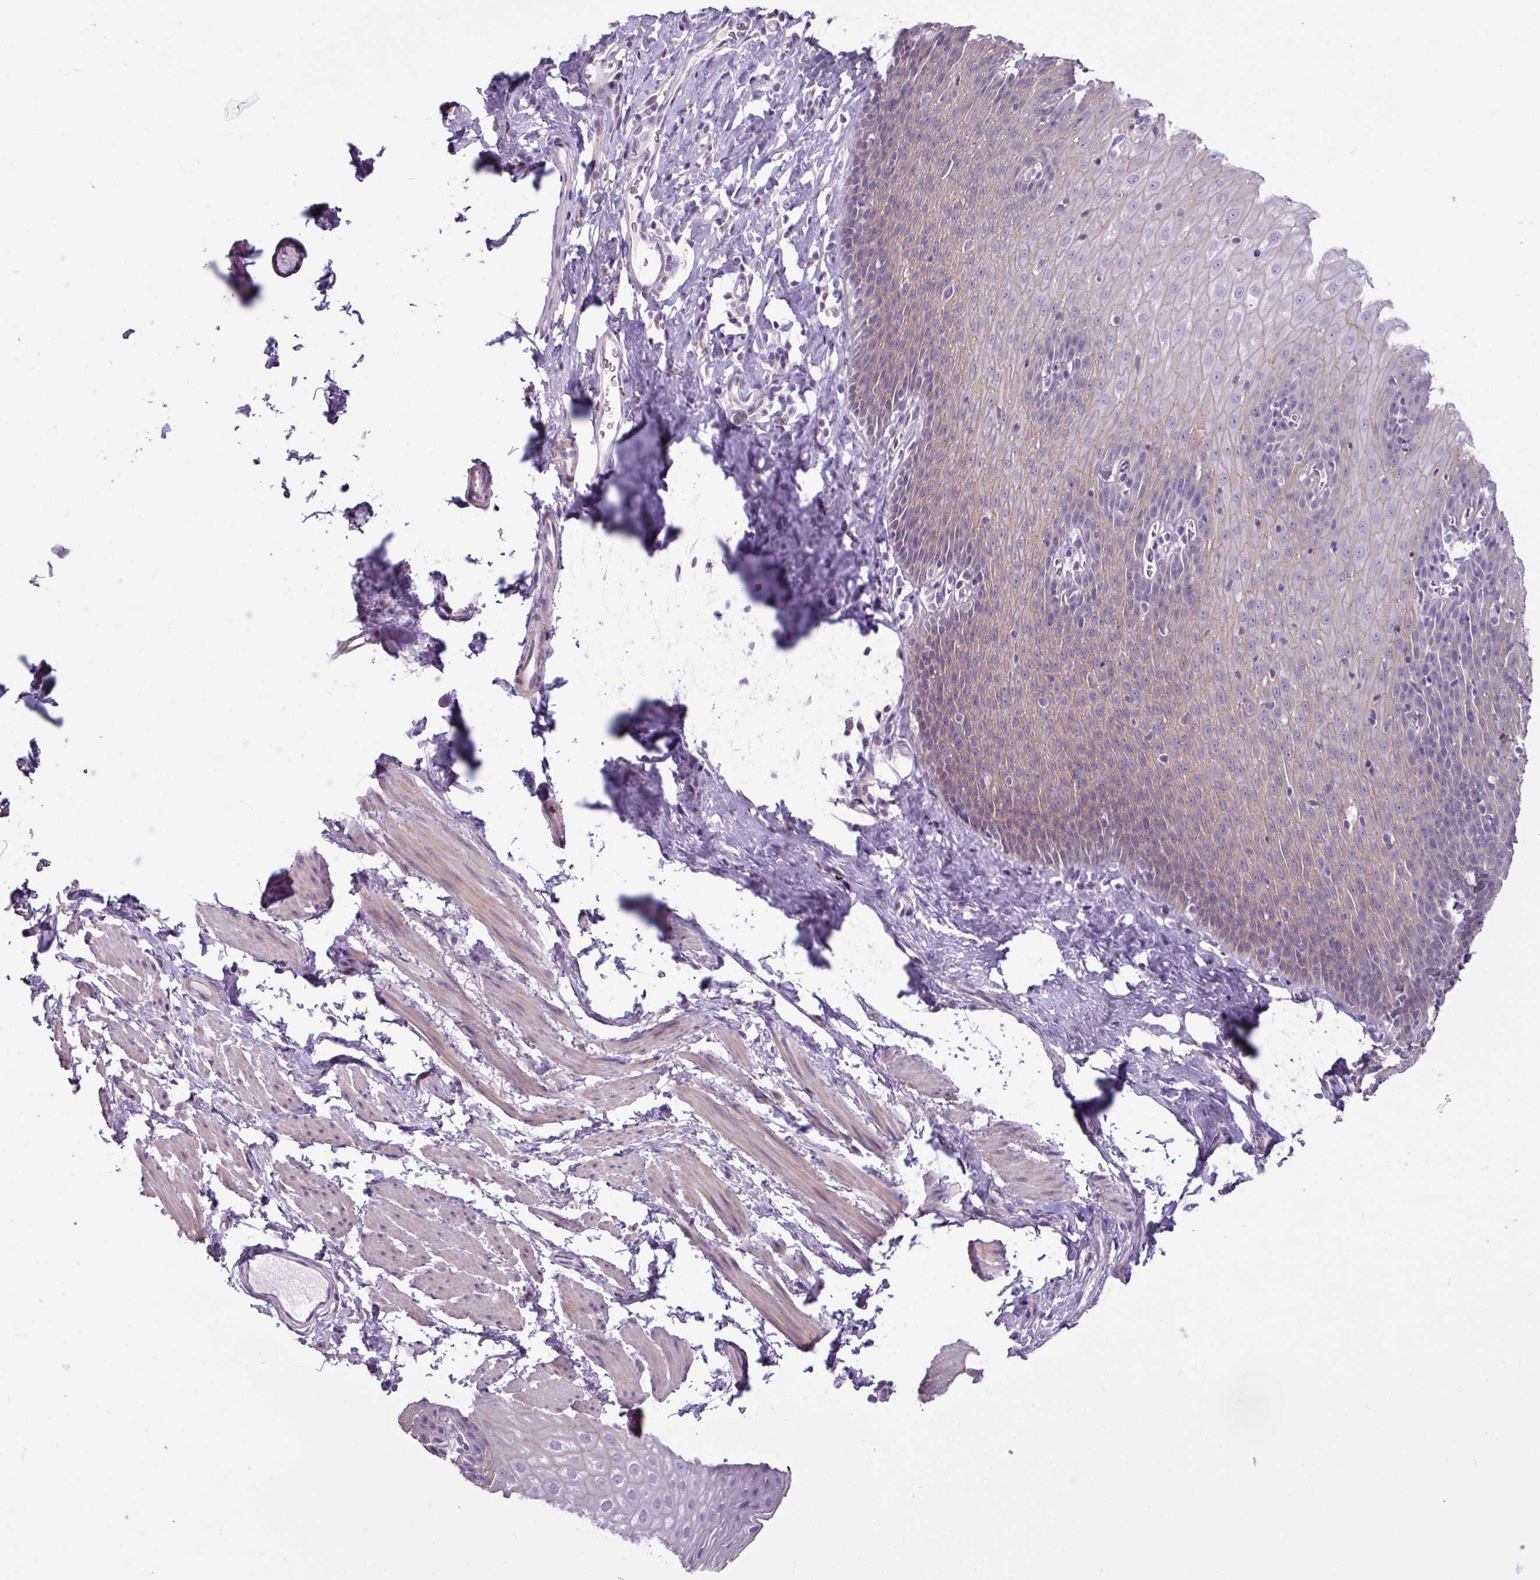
{"staining": {"intensity": "weak", "quantity": "25%-75%", "location": "cytoplasmic/membranous"}, "tissue": "esophagus", "cell_type": "Squamous epithelial cells", "image_type": "normal", "snomed": [{"axis": "morphology", "description": "Normal tissue, NOS"}, {"axis": "topography", "description": "Esophagus"}], "caption": "The image demonstrates staining of unremarkable esophagus, revealing weak cytoplasmic/membranous protein staining (brown color) within squamous epithelial cells. (Brightfield microscopy of DAB IHC at high magnification).", "gene": "PNMA6A", "patient": {"sex": "female", "age": 61}}